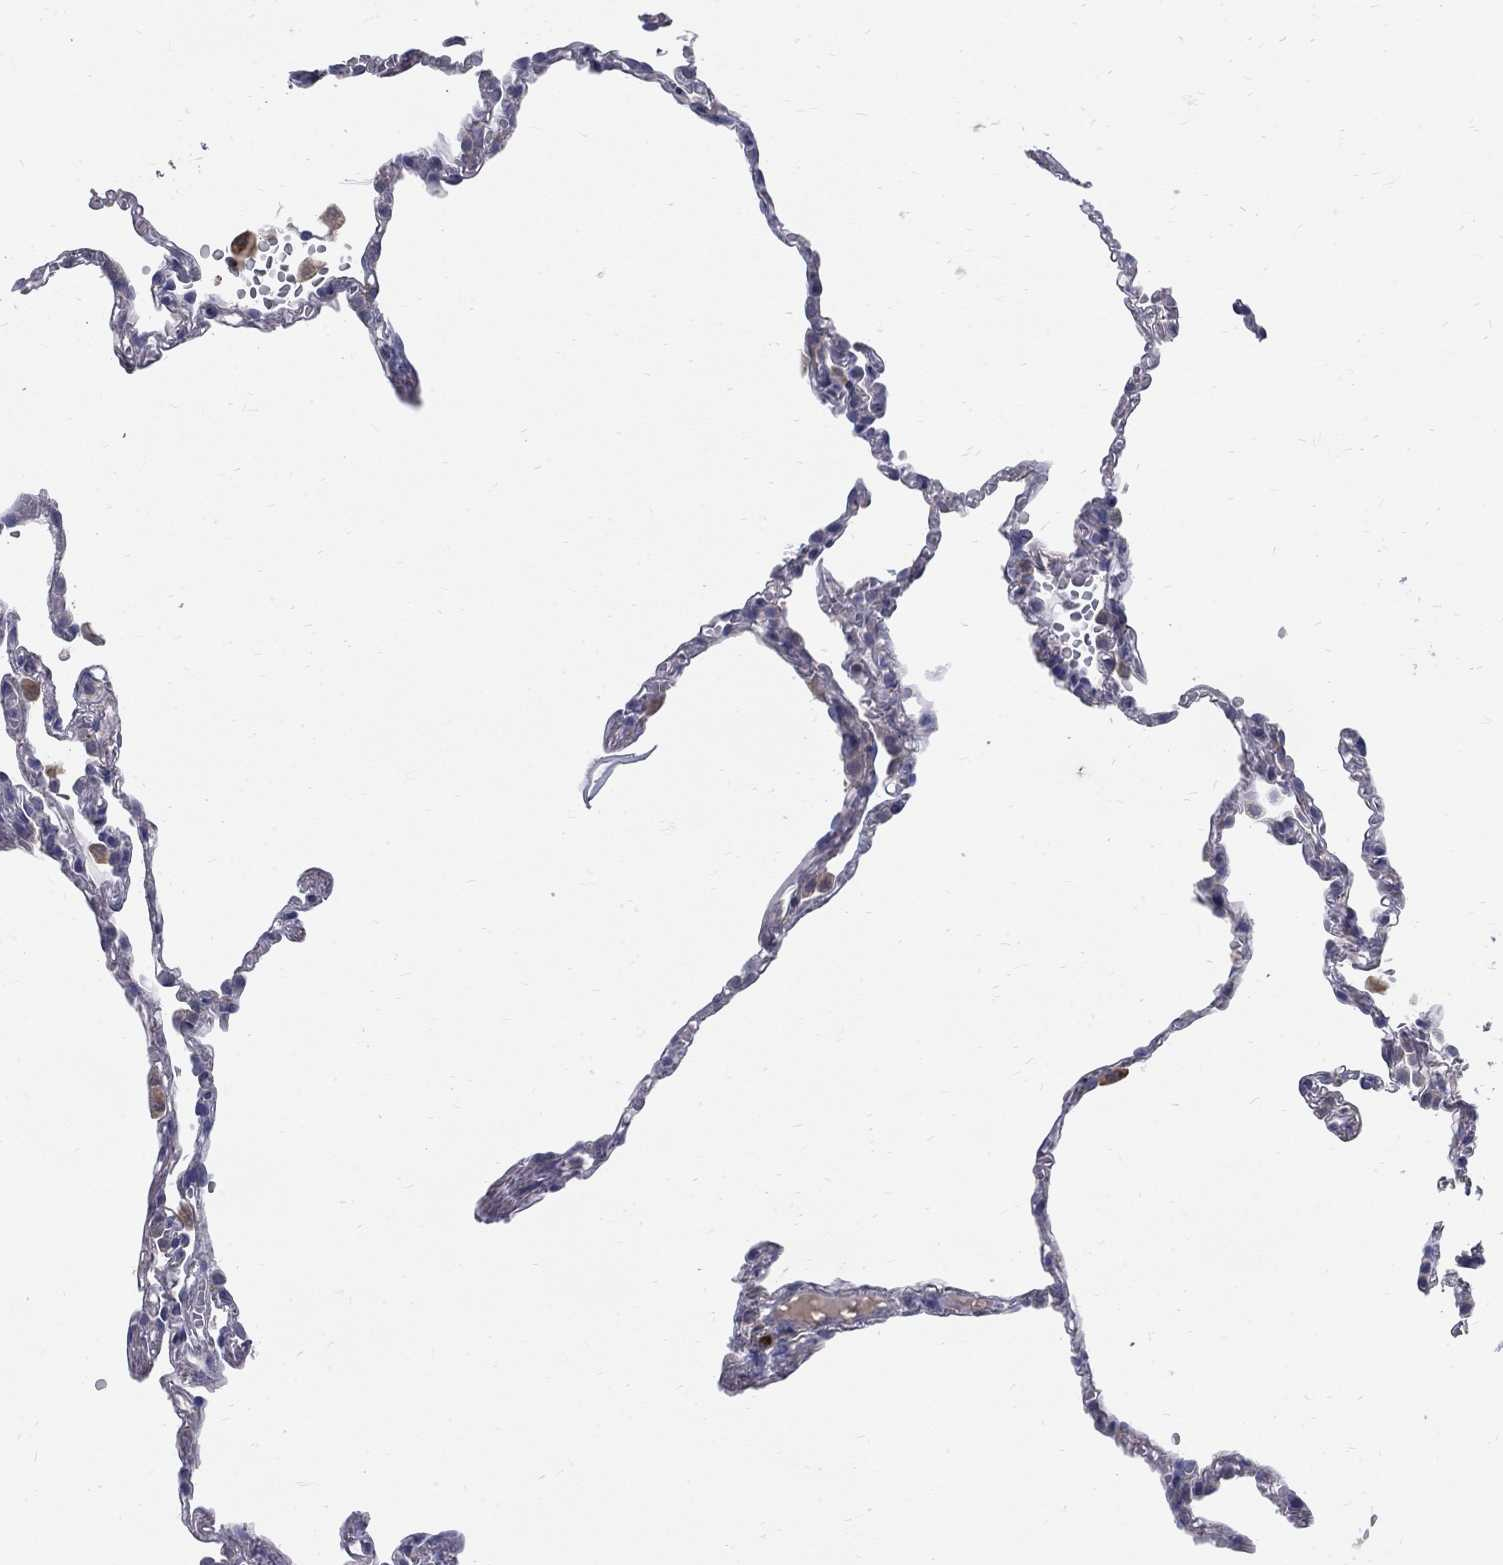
{"staining": {"intensity": "negative", "quantity": "none", "location": "none"}, "tissue": "lung", "cell_type": "Alveolar cells", "image_type": "normal", "snomed": [{"axis": "morphology", "description": "Normal tissue, NOS"}, {"axis": "topography", "description": "Lung"}], "caption": "Micrograph shows no significant protein positivity in alveolar cells of normal lung.", "gene": "PANK3", "patient": {"sex": "male", "age": 78}}